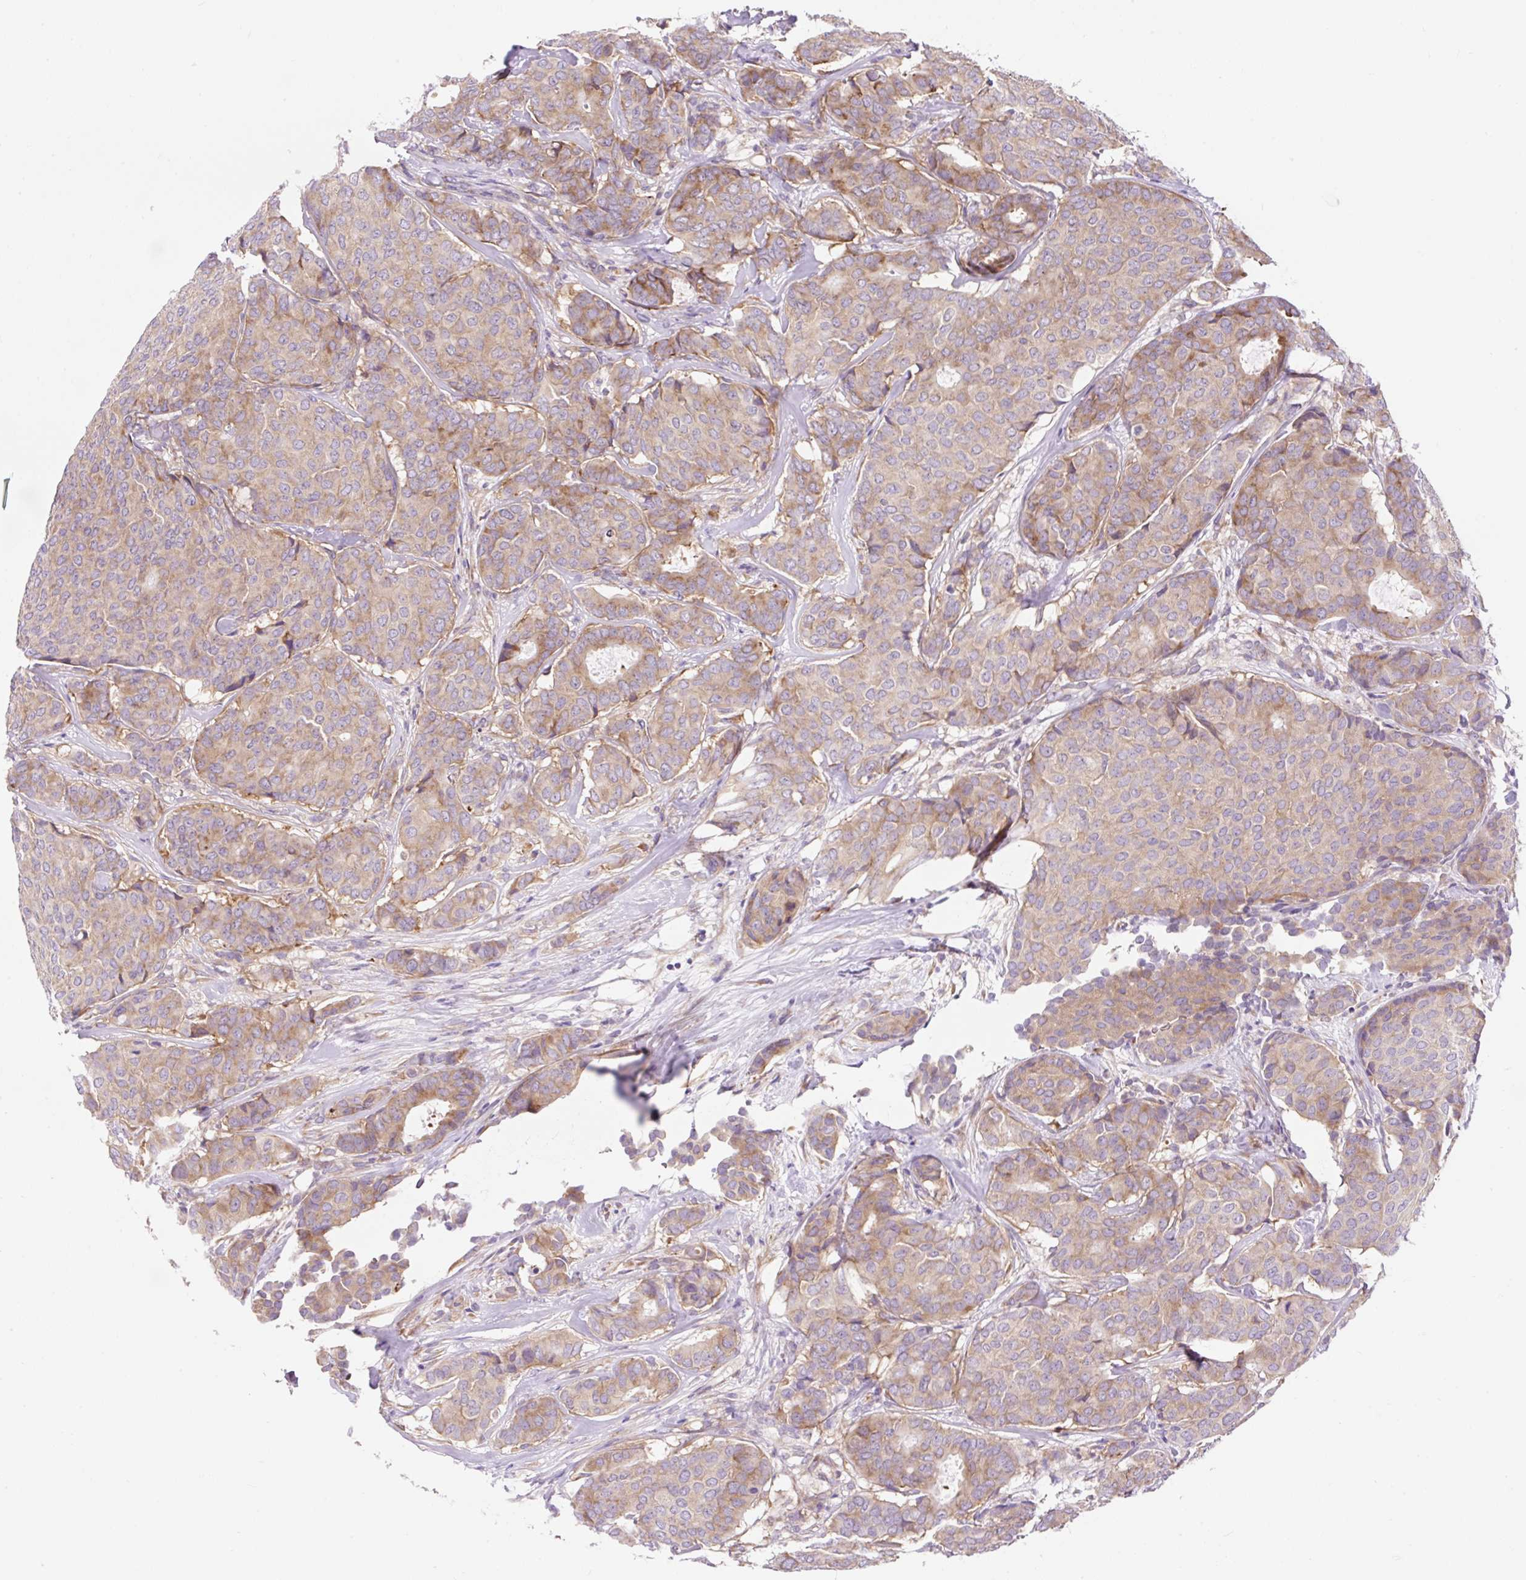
{"staining": {"intensity": "moderate", "quantity": "25%-75%", "location": "cytoplasmic/membranous"}, "tissue": "breast cancer", "cell_type": "Tumor cells", "image_type": "cancer", "snomed": [{"axis": "morphology", "description": "Duct carcinoma"}, {"axis": "topography", "description": "Breast"}], "caption": "Moderate cytoplasmic/membranous protein staining is identified in about 25%-75% of tumor cells in breast intraductal carcinoma.", "gene": "GPR45", "patient": {"sex": "female", "age": 75}}